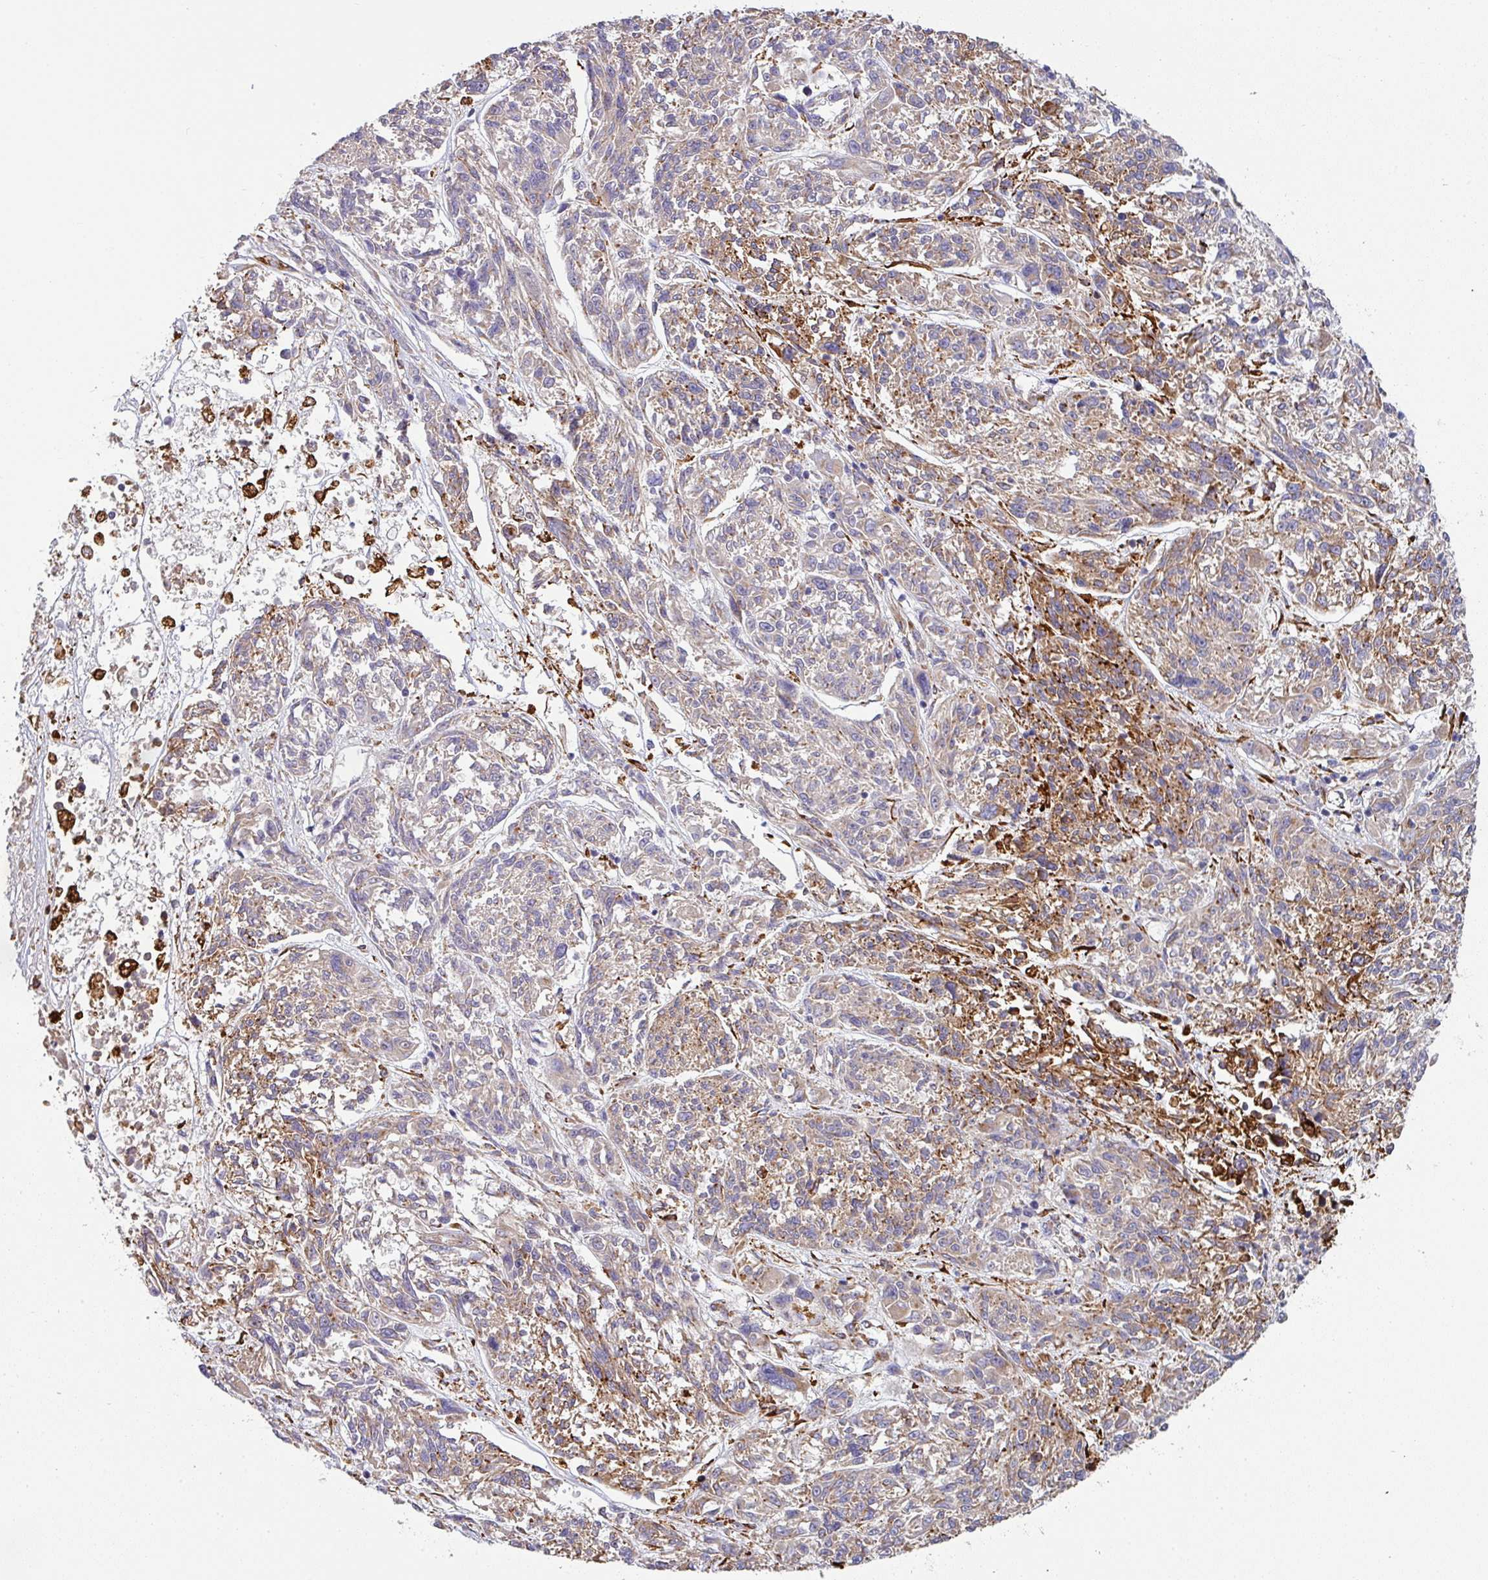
{"staining": {"intensity": "moderate", "quantity": "<25%", "location": "cytoplasmic/membranous"}, "tissue": "melanoma", "cell_type": "Tumor cells", "image_type": "cancer", "snomed": [{"axis": "morphology", "description": "Malignant melanoma, NOS"}, {"axis": "topography", "description": "Skin"}], "caption": "High-power microscopy captured an immunohistochemistry micrograph of malignant melanoma, revealing moderate cytoplasmic/membranous staining in about <25% of tumor cells. The protein of interest is shown in brown color, while the nuclei are stained blue.", "gene": "ZNF268", "patient": {"sex": "male", "age": 53}}